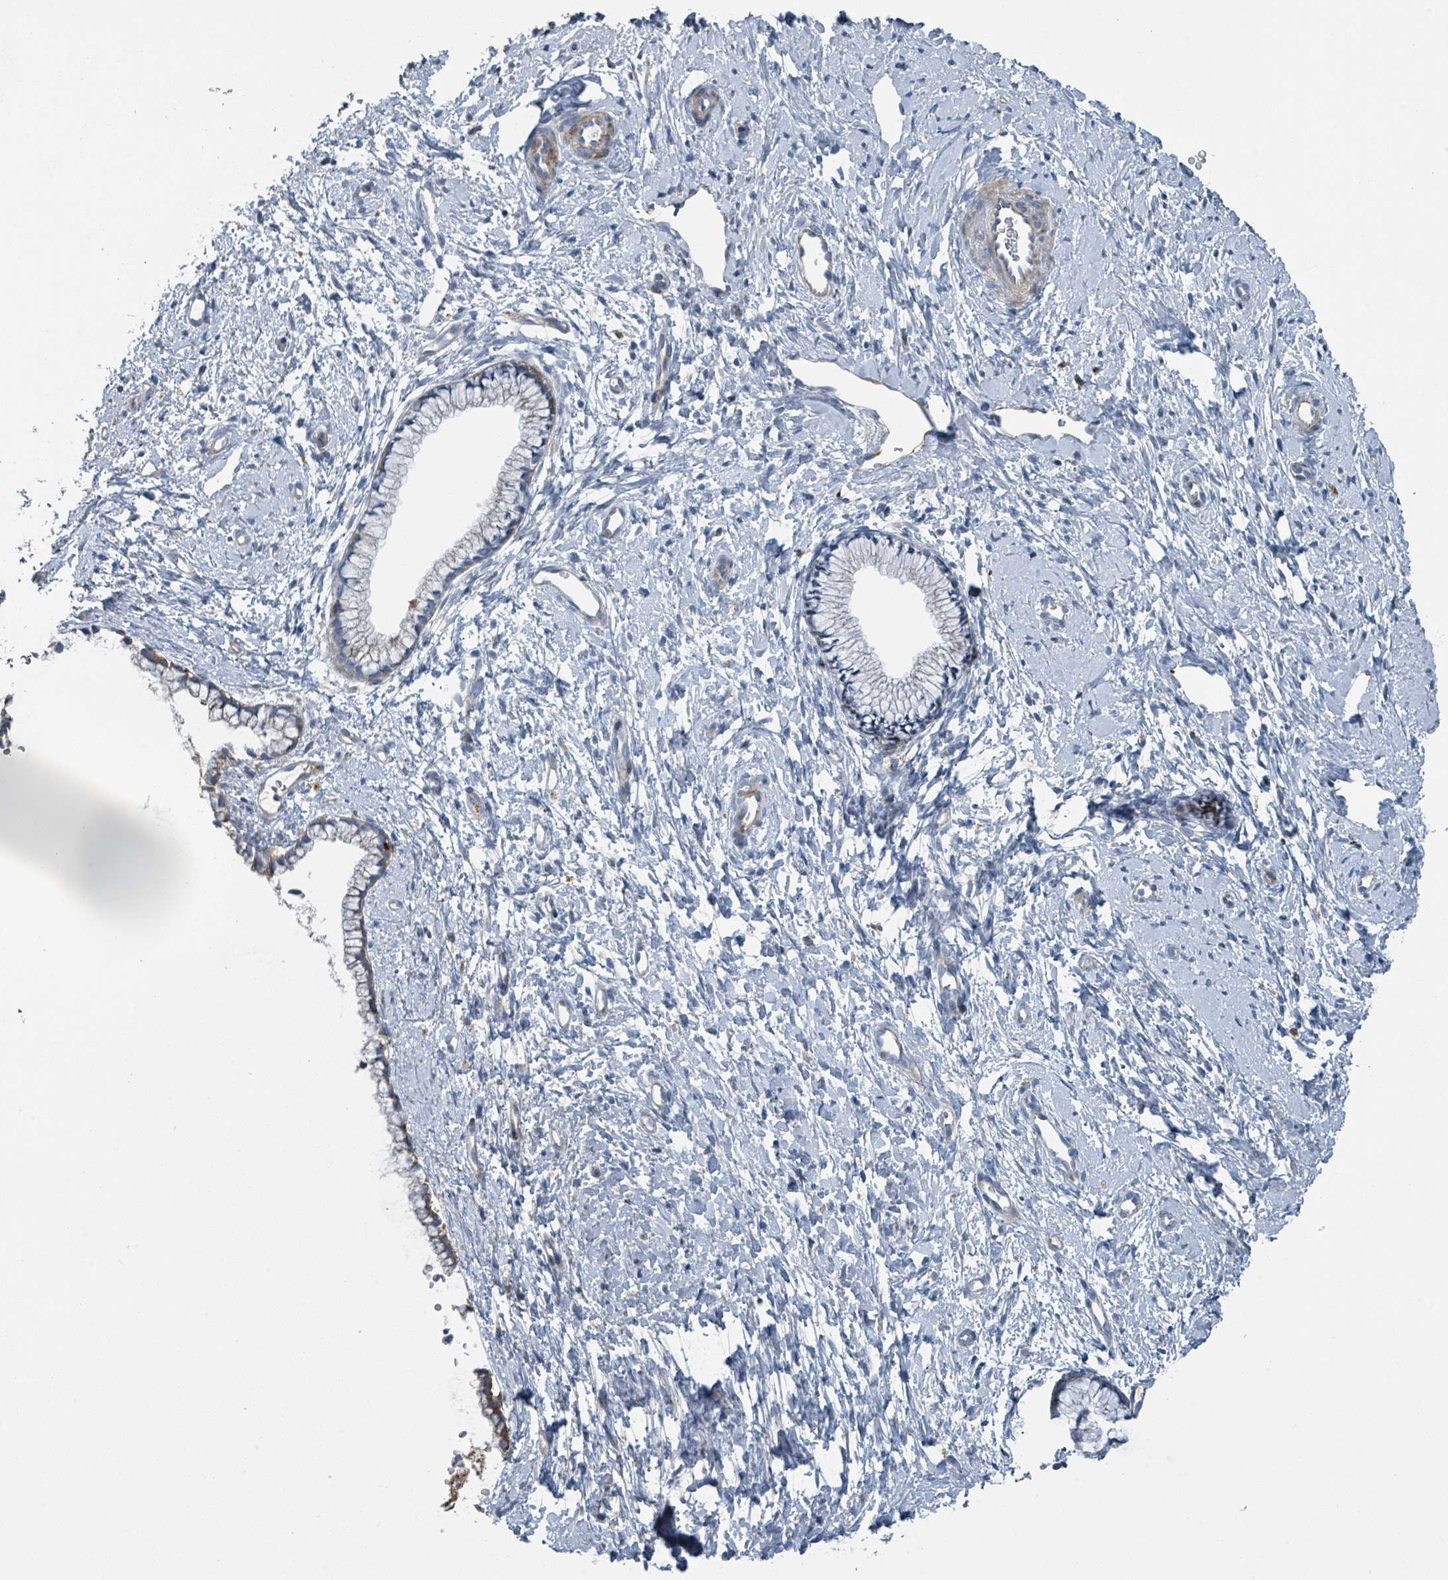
{"staining": {"intensity": "moderate", "quantity": "25%-75%", "location": "cytoplasmic/membranous"}, "tissue": "cervix", "cell_type": "Glandular cells", "image_type": "normal", "snomed": [{"axis": "morphology", "description": "Normal tissue, NOS"}, {"axis": "topography", "description": "Cervix"}], "caption": "Cervix stained with DAB (3,3'-diaminobenzidine) immunohistochemistry (IHC) exhibits medium levels of moderate cytoplasmic/membranous positivity in approximately 25%-75% of glandular cells. (IHC, brightfield microscopy, high magnification).", "gene": "DIPK2A", "patient": {"sex": "female", "age": 57}}